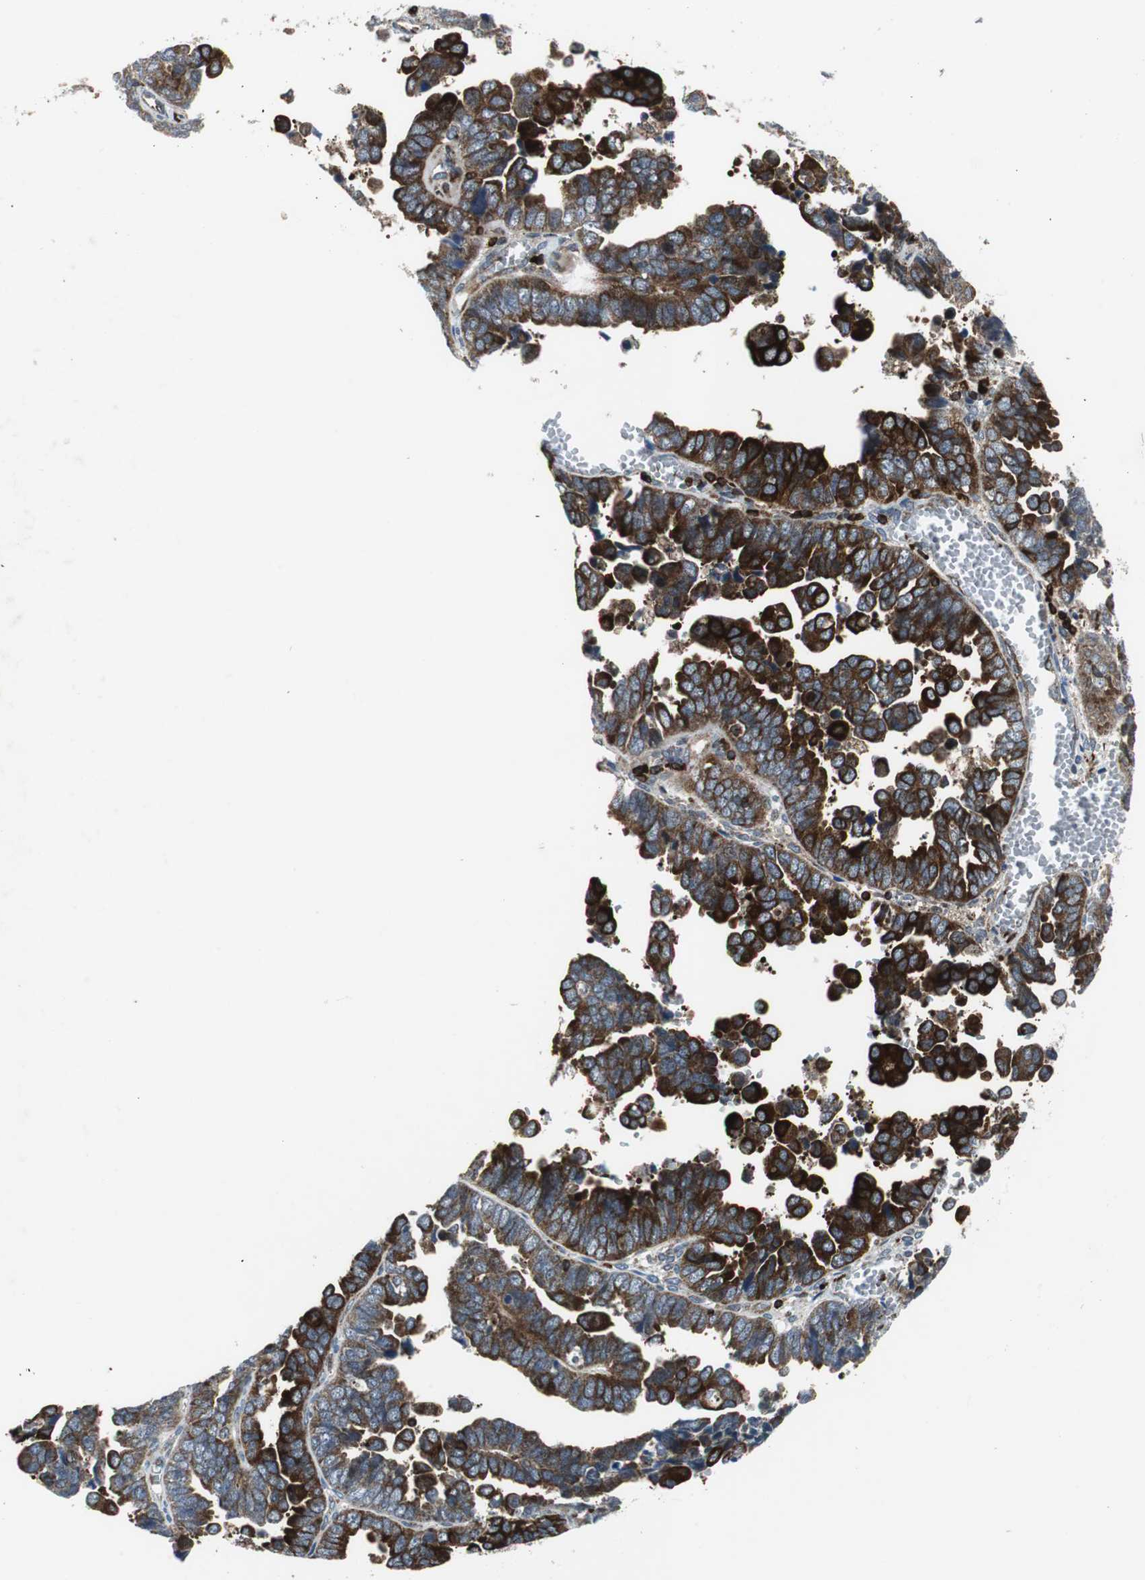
{"staining": {"intensity": "strong", "quantity": ">75%", "location": "cytoplasmic/membranous"}, "tissue": "endometrial cancer", "cell_type": "Tumor cells", "image_type": "cancer", "snomed": [{"axis": "morphology", "description": "Adenocarcinoma, NOS"}, {"axis": "topography", "description": "Endometrium"}], "caption": "Immunohistochemical staining of human endometrial cancer (adenocarcinoma) displays strong cytoplasmic/membranous protein staining in about >75% of tumor cells.", "gene": "TUBA4A", "patient": {"sex": "female", "age": 75}}